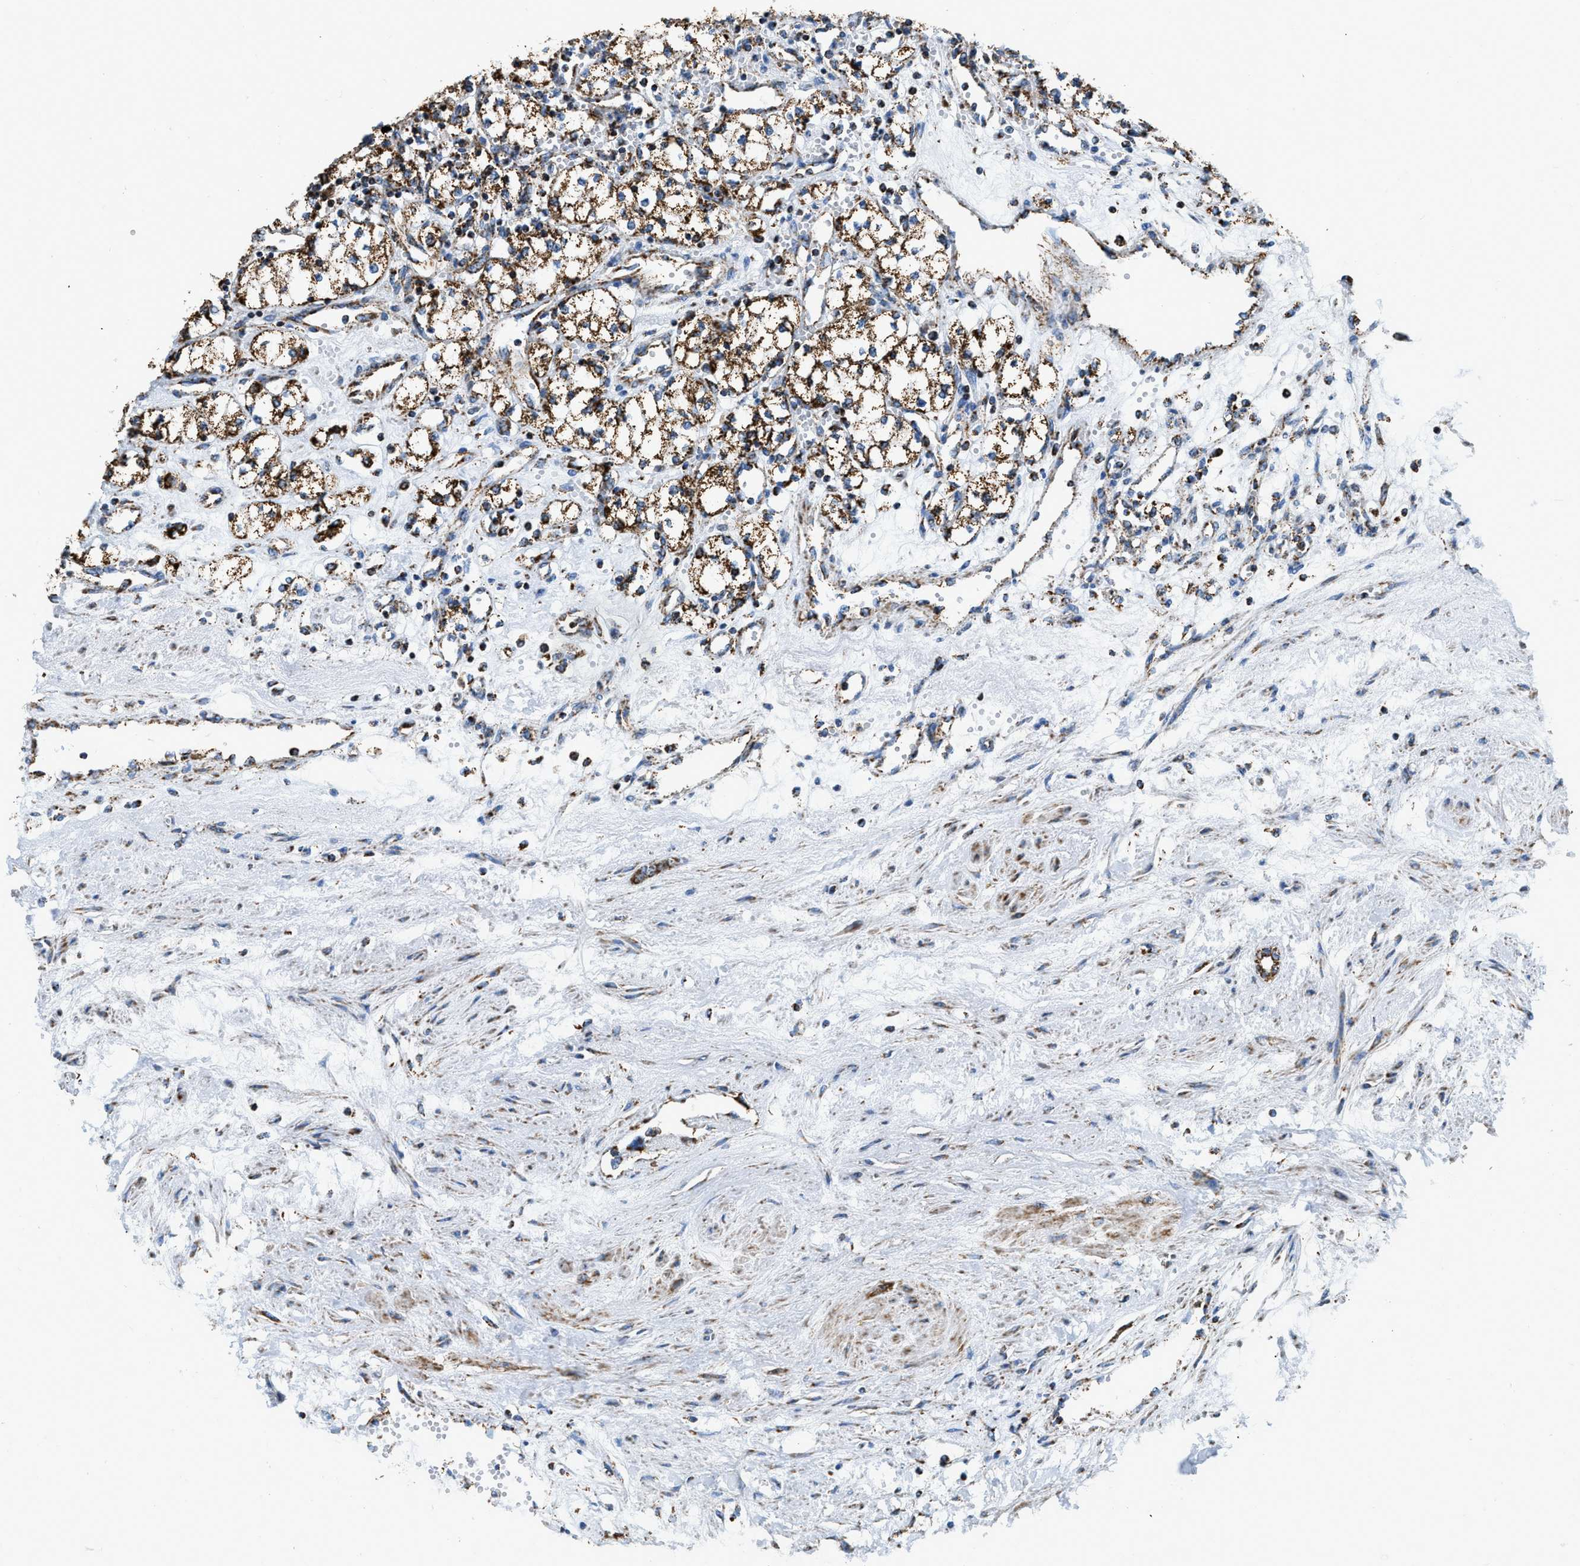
{"staining": {"intensity": "moderate", "quantity": ">75%", "location": "cytoplasmic/membranous"}, "tissue": "renal cancer", "cell_type": "Tumor cells", "image_type": "cancer", "snomed": [{"axis": "morphology", "description": "Adenocarcinoma, NOS"}, {"axis": "topography", "description": "Kidney"}], "caption": "Immunohistochemical staining of adenocarcinoma (renal) displays medium levels of moderate cytoplasmic/membranous staining in approximately >75% of tumor cells.", "gene": "ETFB", "patient": {"sex": "male", "age": 59}}